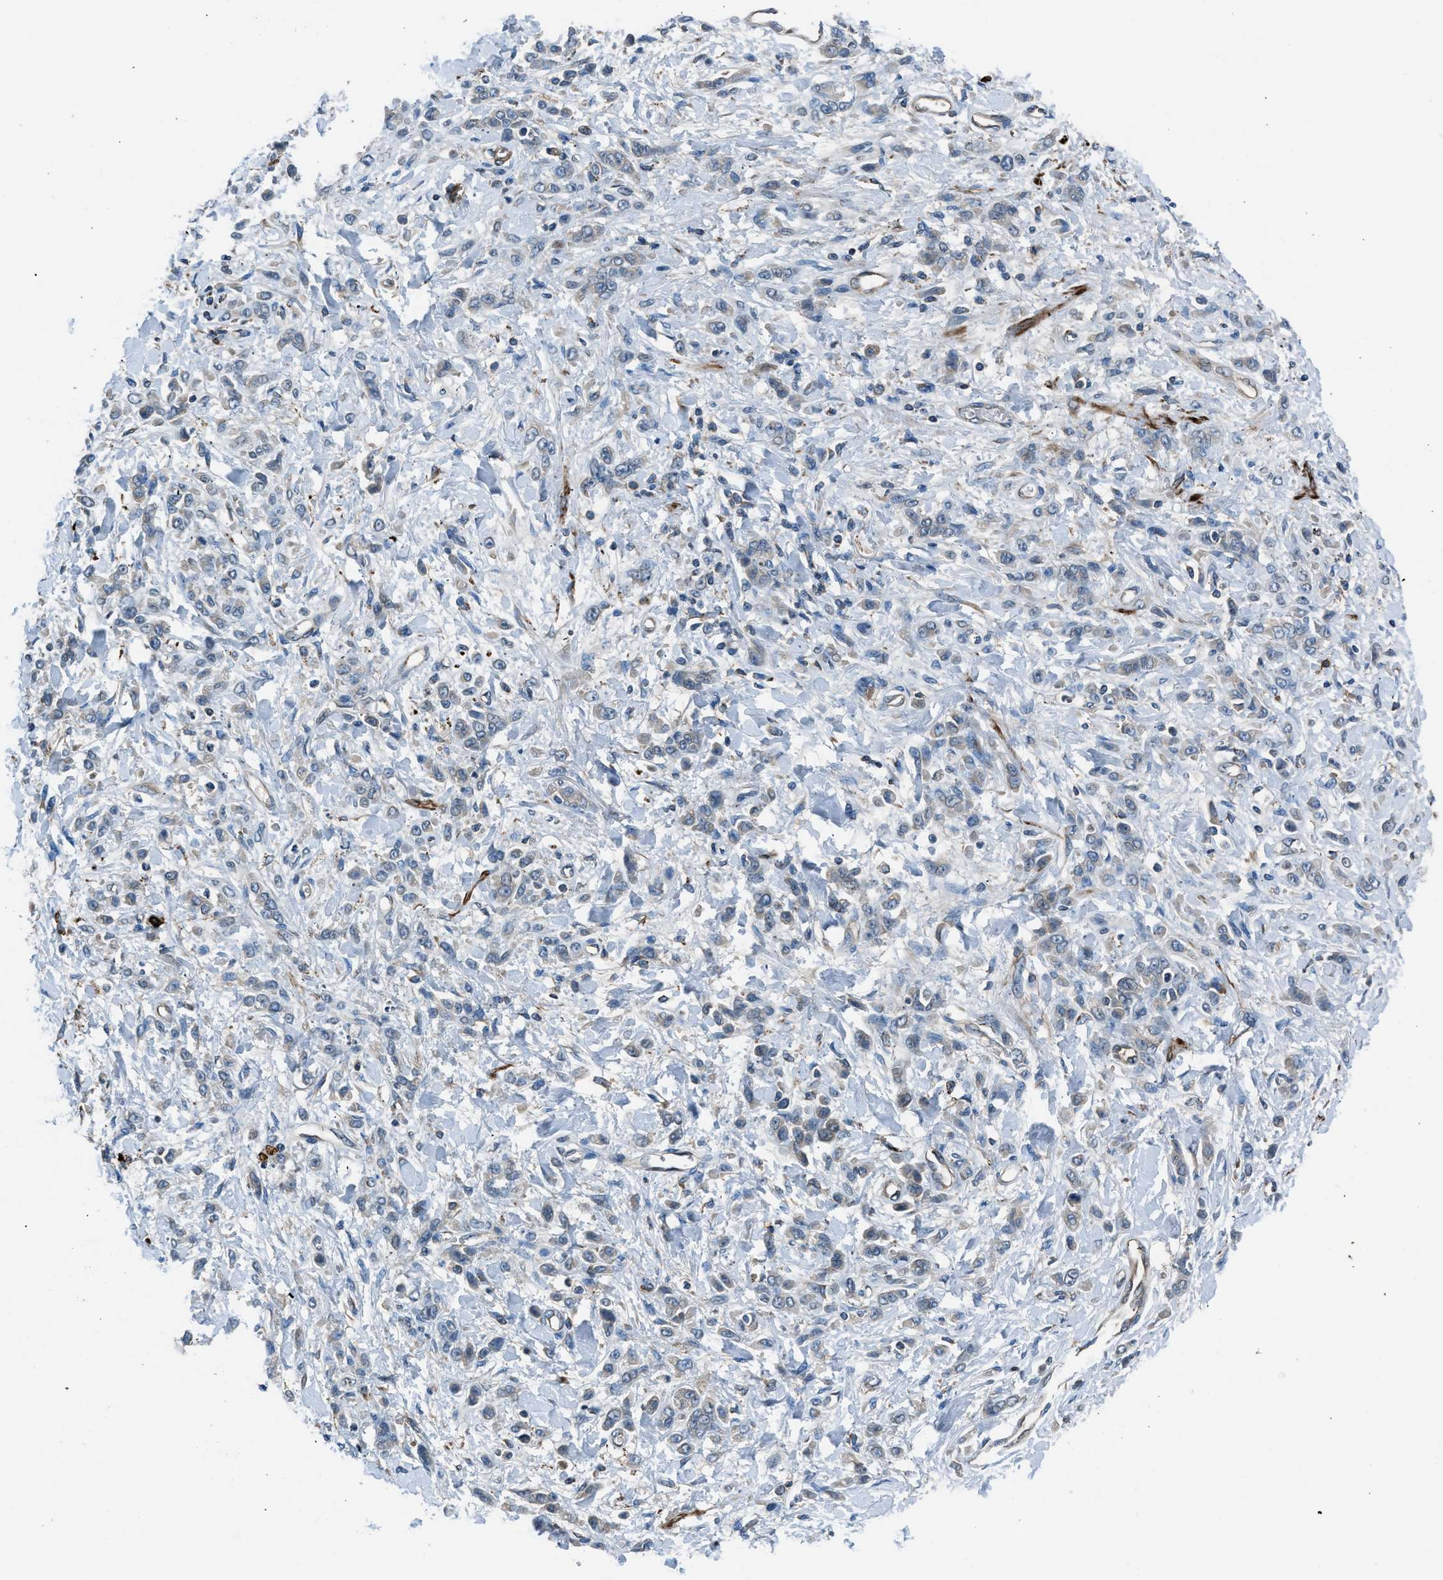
{"staining": {"intensity": "negative", "quantity": "none", "location": "none"}, "tissue": "stomach cancer", "cell_type": "Tumor cells", "image_type": "cancer", "snomed": [{"axis": "morphology", "description": "Normal tissue, NOS"}, {"axis": "morphology", "description": "Adenocarcinoma, NOS"}, {"axis": "topography", "description": "Stomach"}], "caption": "IHC of human stomach cancer shows no expression in tumor cells. (DAB immunohistochemistry (IHC) with hematoxylin counter stain).", "gene": "LMBR1", "patient": {"sex": "male", "age": 82}}